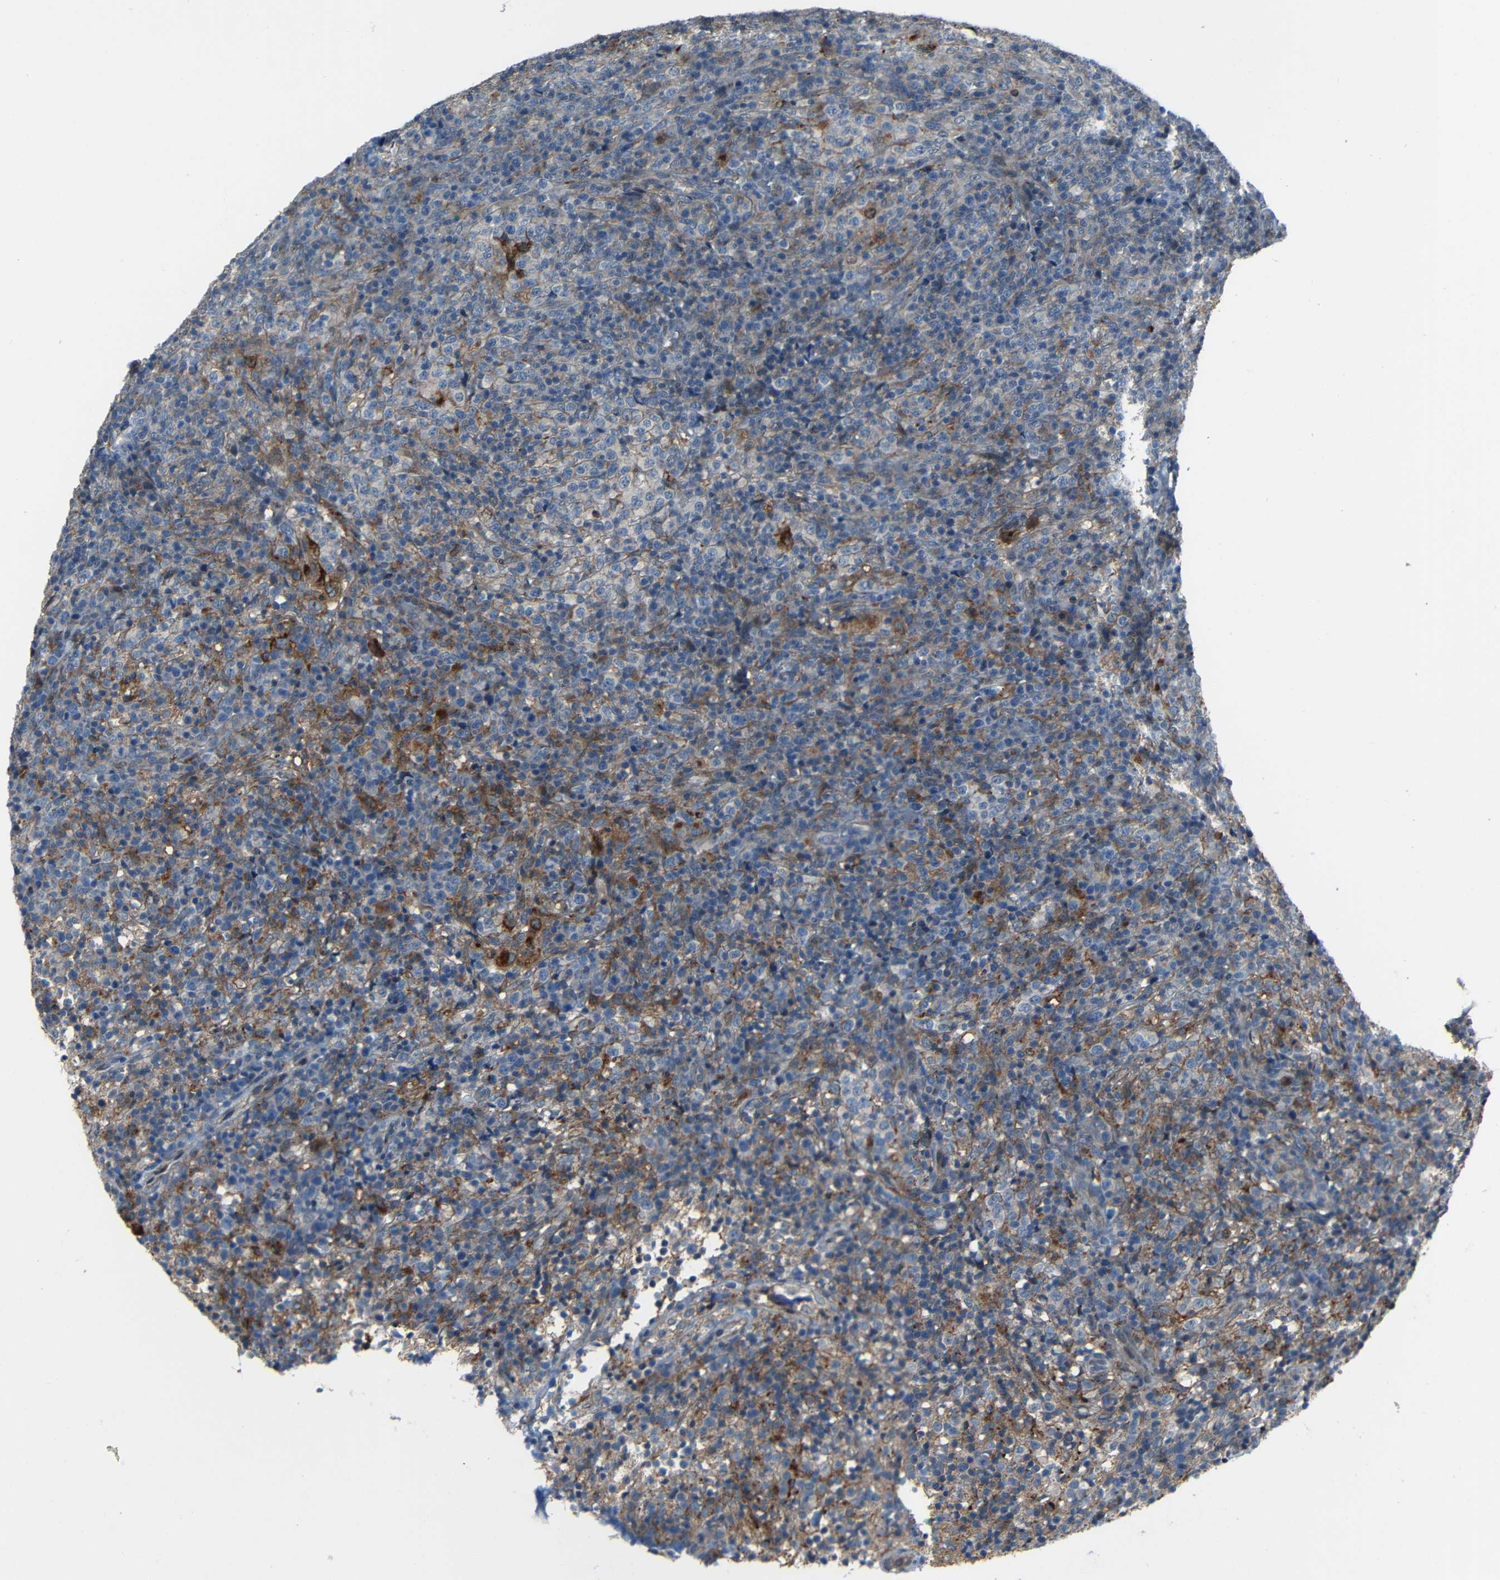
{"staining": {"intensity": "moderate", "quantity": "25%-75%", "location": "cytoplasmic/membranous"}, "tissue": "lymphoma", "cell_type": "Tumor cells", "image_type": "cancer", "snomed": [{"axis": "morphology", "description": "Malignant lymphoma, non-Hodgkin's type, High grade"}, {"axis": "topography", "description": "Lymph node"}], "caption": "Moderate cytoplasmic/membranous protein staining is seen in approximately 25%-75% of tumor cells in lymphoma.", "gene": "DNAJC5", "patient": {"sex": "female", "age": 76}}